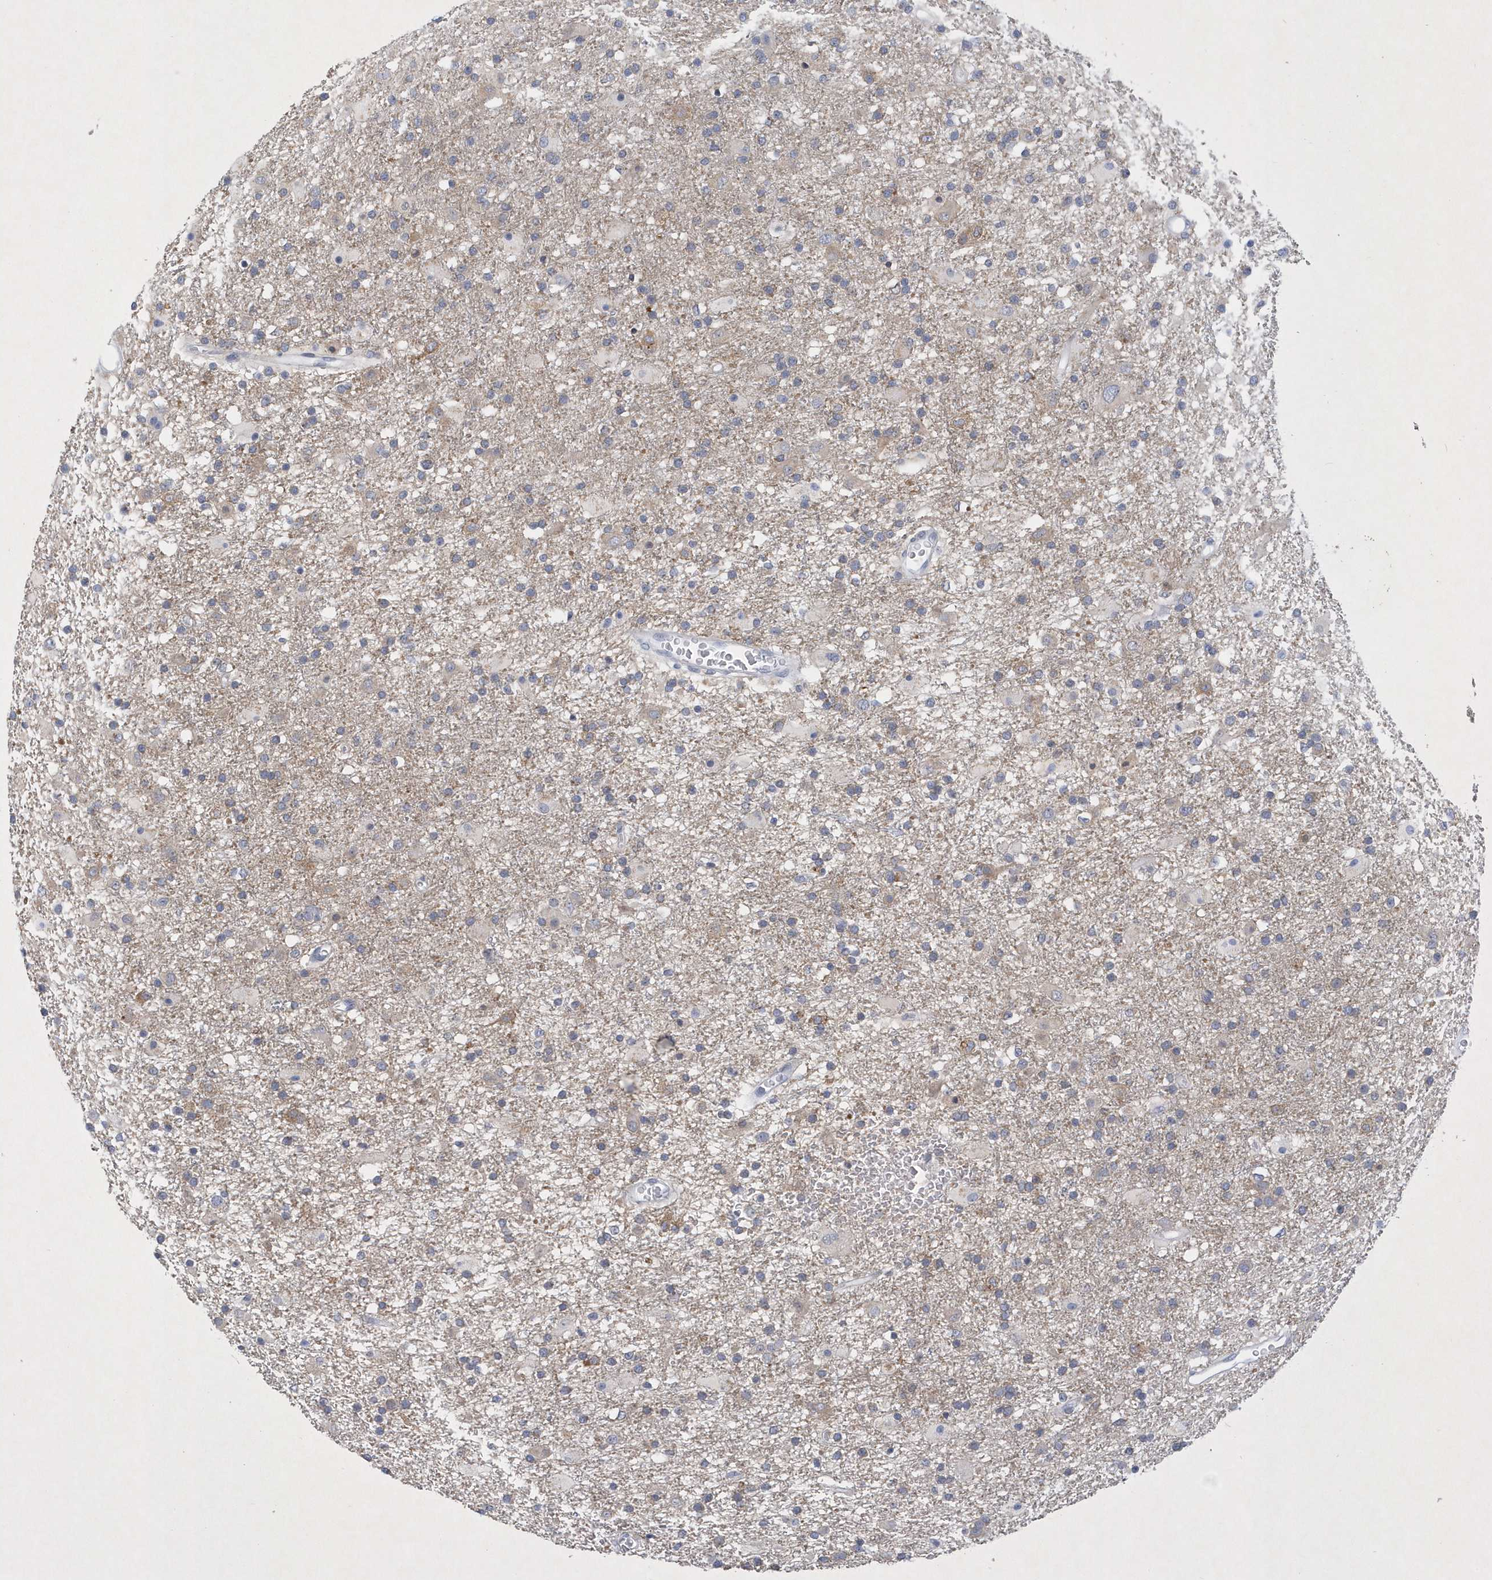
{"staining": {"intensity": "moderate", "quantity": "<25%", "location": "cytoplasmic/membranous"}, "tissue": "glioma", "cell_type": "Tumor cells", "image_type": "cancer", "snomed": [{"axis": "morphology", "description": "Glioma, malignant, Low grade"}, {"axis": "topography", "description": "Brain"}], "caption": "Glioma stained with a brown dye displays moderate cytoplasmic/membranous positive staining in about <25% of tumor cells.", "gene": "SRGAP3", "patient": {"sex": "male", "age": 65}}